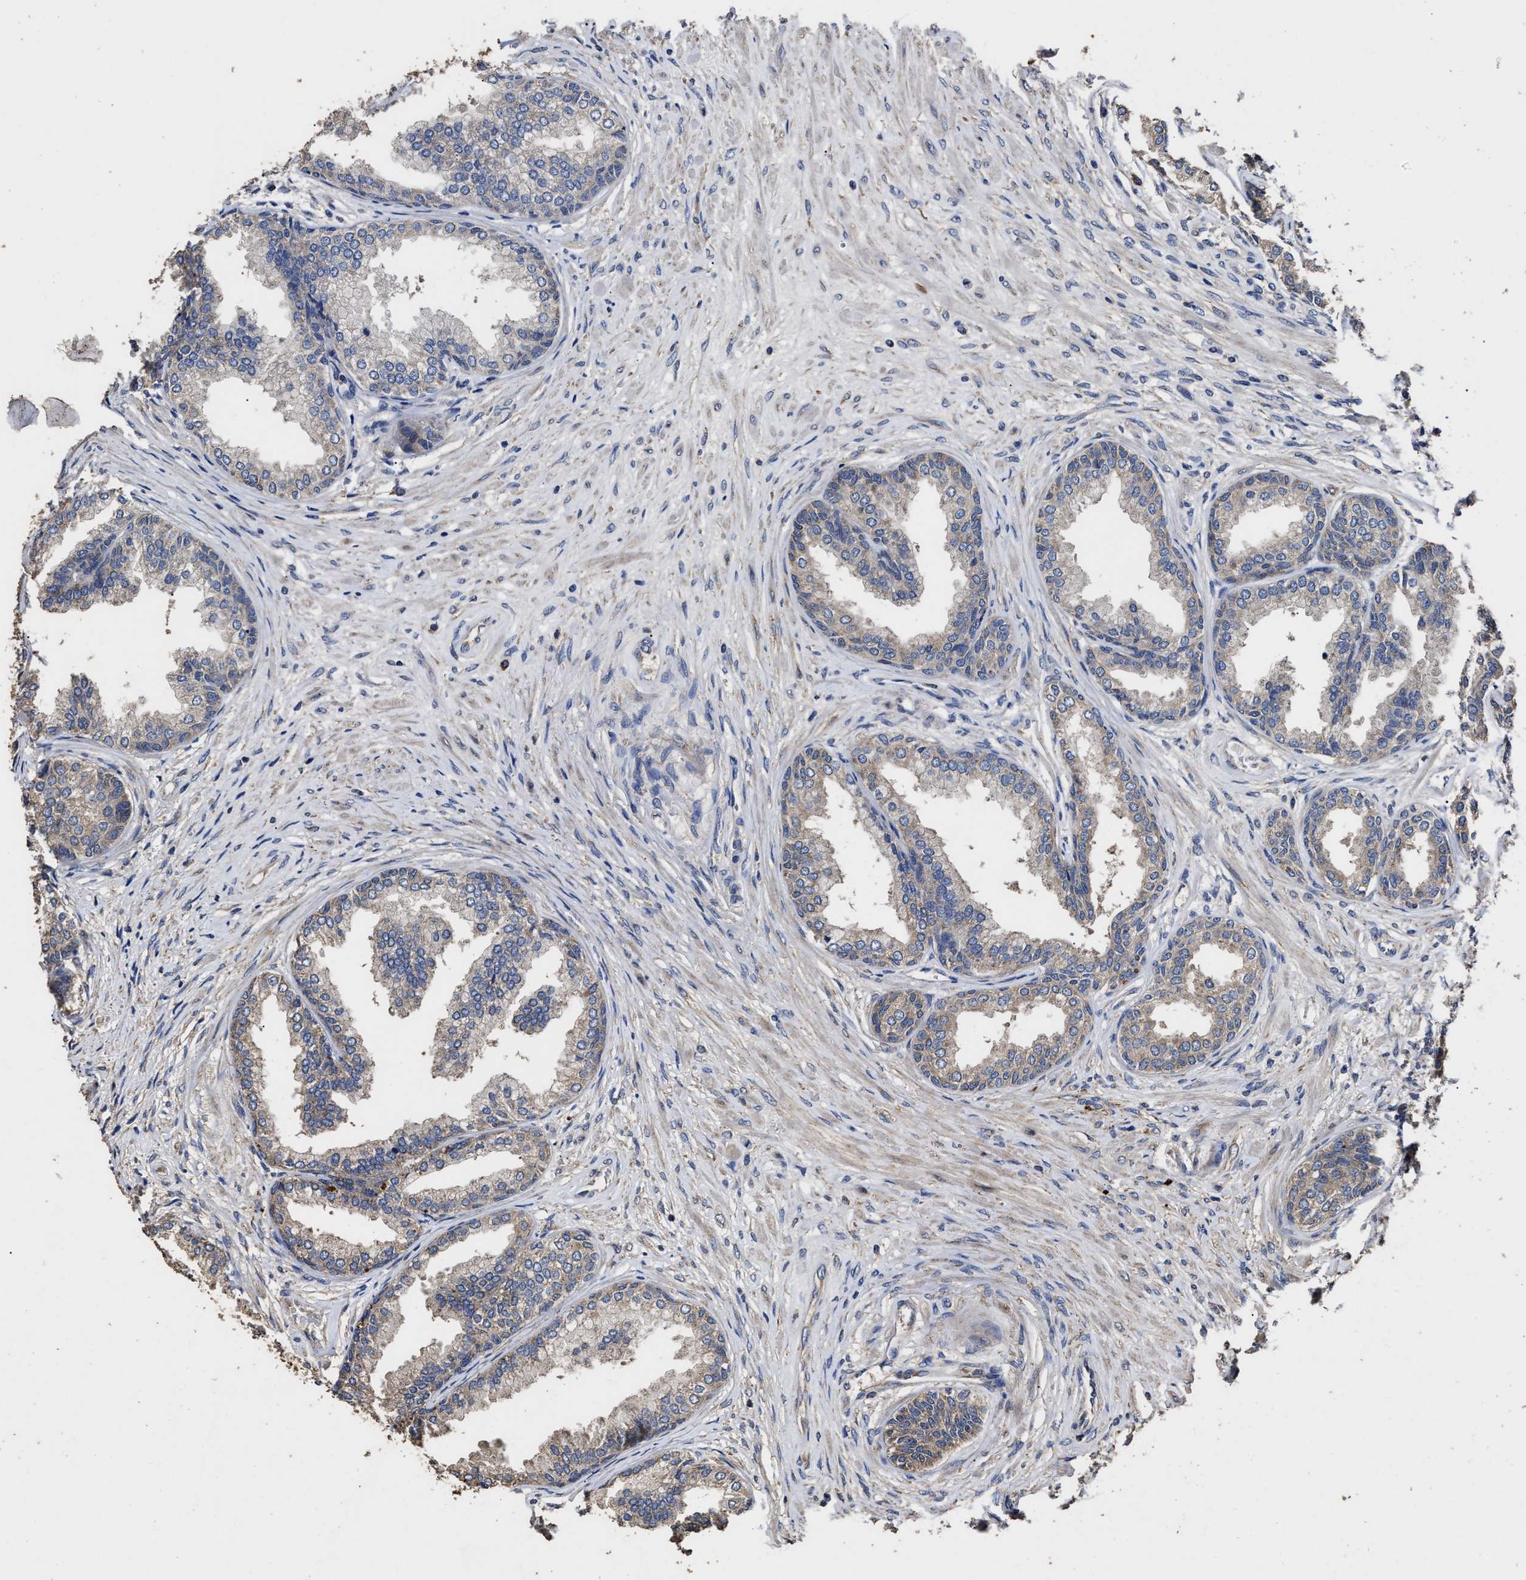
{"staining": {"intensity": "weak", "quantity": ">75%", "location": "cytoplasmic/membranous"}, "tissue": "prostate", "cell_type": "Glandular cells", "image_type": "normal", "snomed": [{"axis": "morphology", "description": "Normal tissue, NOS"}, {"axis": "topography", "description": "Prostate"}], "caption": "Unremarkable prostate was stained to show a protein in brown. There is low levels of weak cytoplasmic/membranous positivity in approximately >75% of glandular cells. (DAB = brown stain, brightfield microscopy at high magnification).", "gene": "PPM1K", "patient": {"sex": "male", "age": 76}}